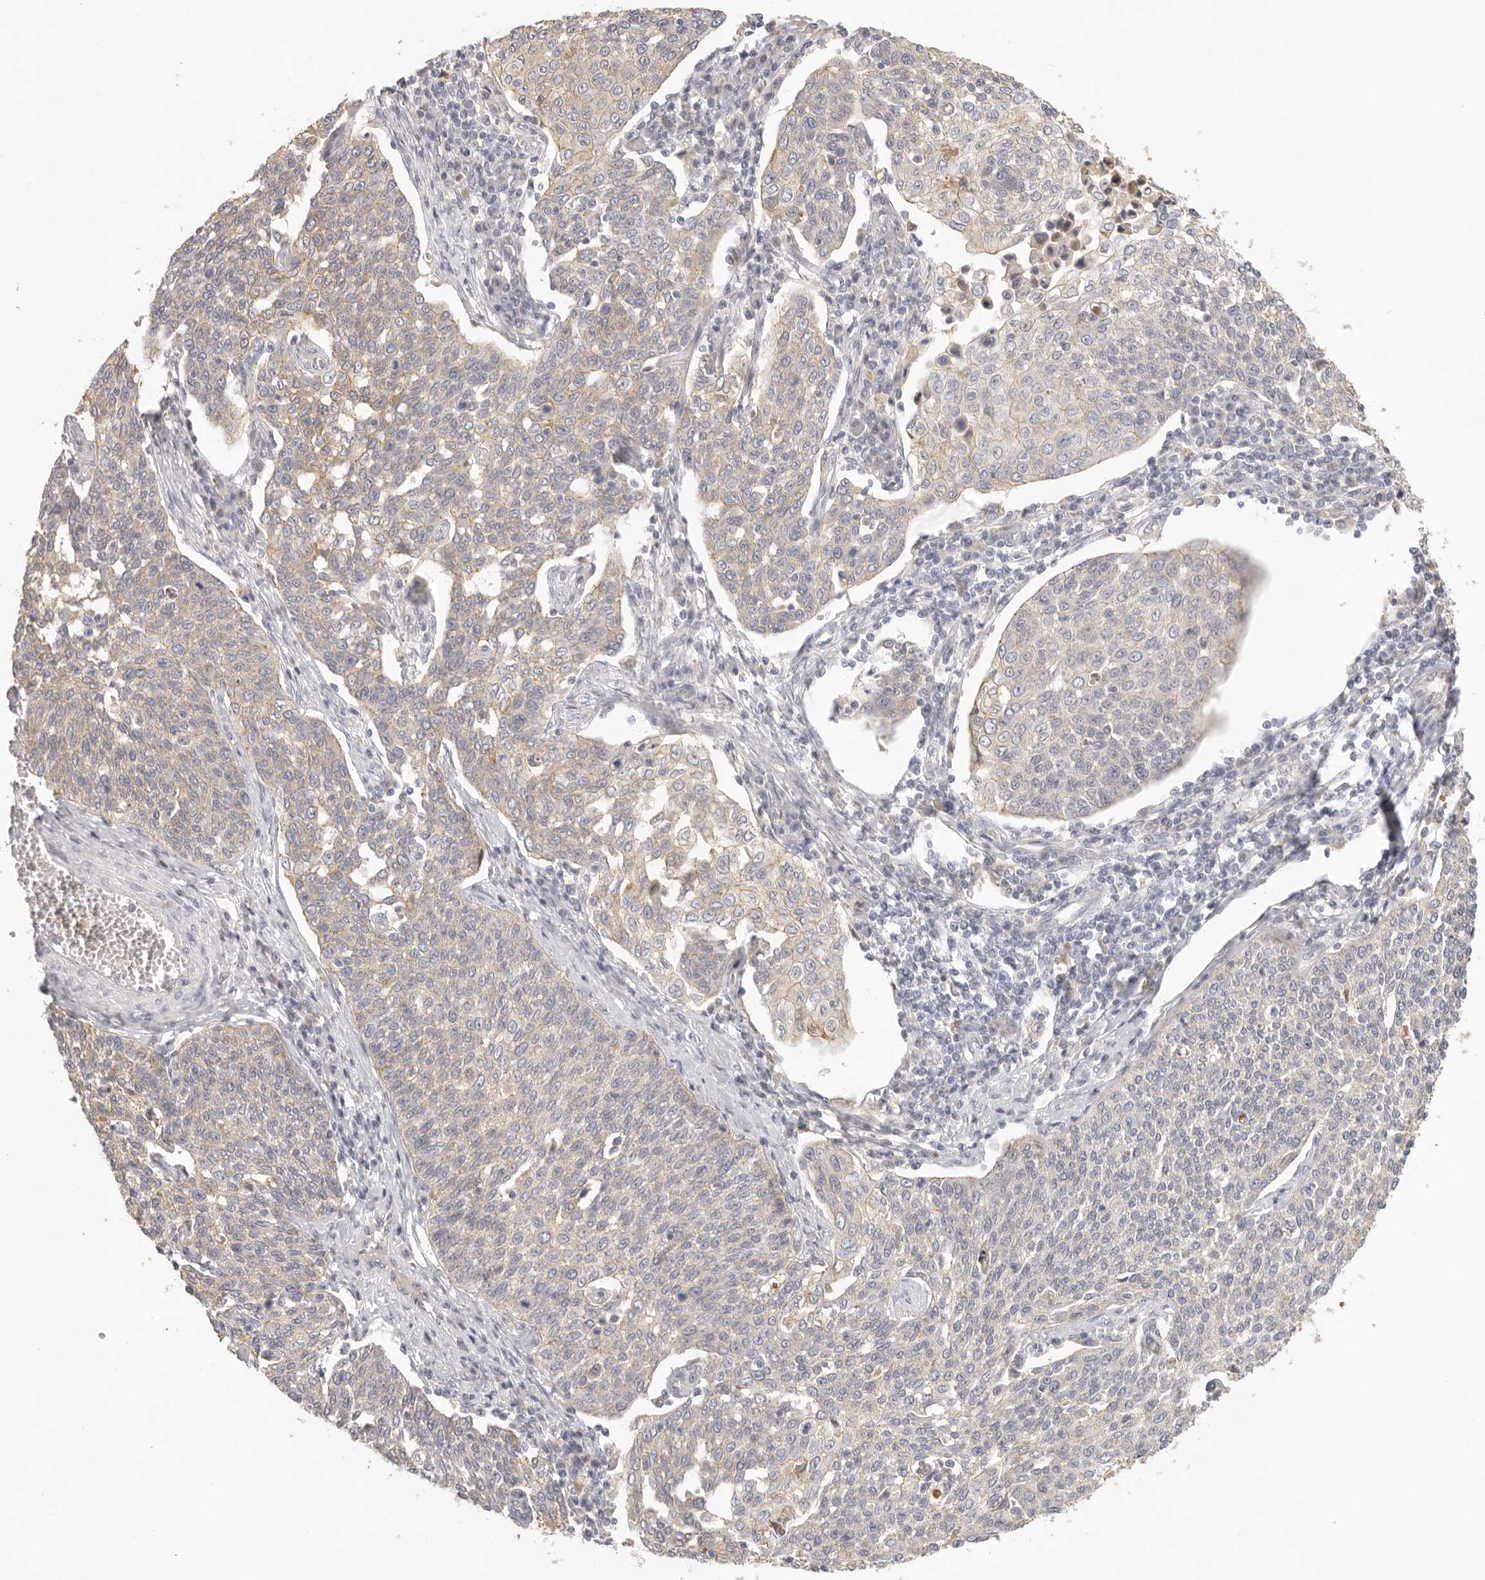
{"staining": {"intensity": "weak", "quantity": "25%-75%", "location": "cytoplasmic/membranous"}, "tissue": "cervical cancer", "cell_type": "Tumor cells", "image_type": "cancer", "snomed": [{"axis": "morphology", "description": "Squamous cell carcinoma, NOS"}, {"axis": "topography", "description": "Cervix"}], "caption": "High-magnification brightfield microscopy of cervical cancer stained with DAB (3,3'-diaminobenzidine) (brown) and counterstained with hematoxylin (blue). tumor cells exhibit weak cytoplasmic/membranous positivity is appreciated in approximately25%-75% of cells.", "gene": "ANXA9", "patient": {"sex": "female", "age": 34}}